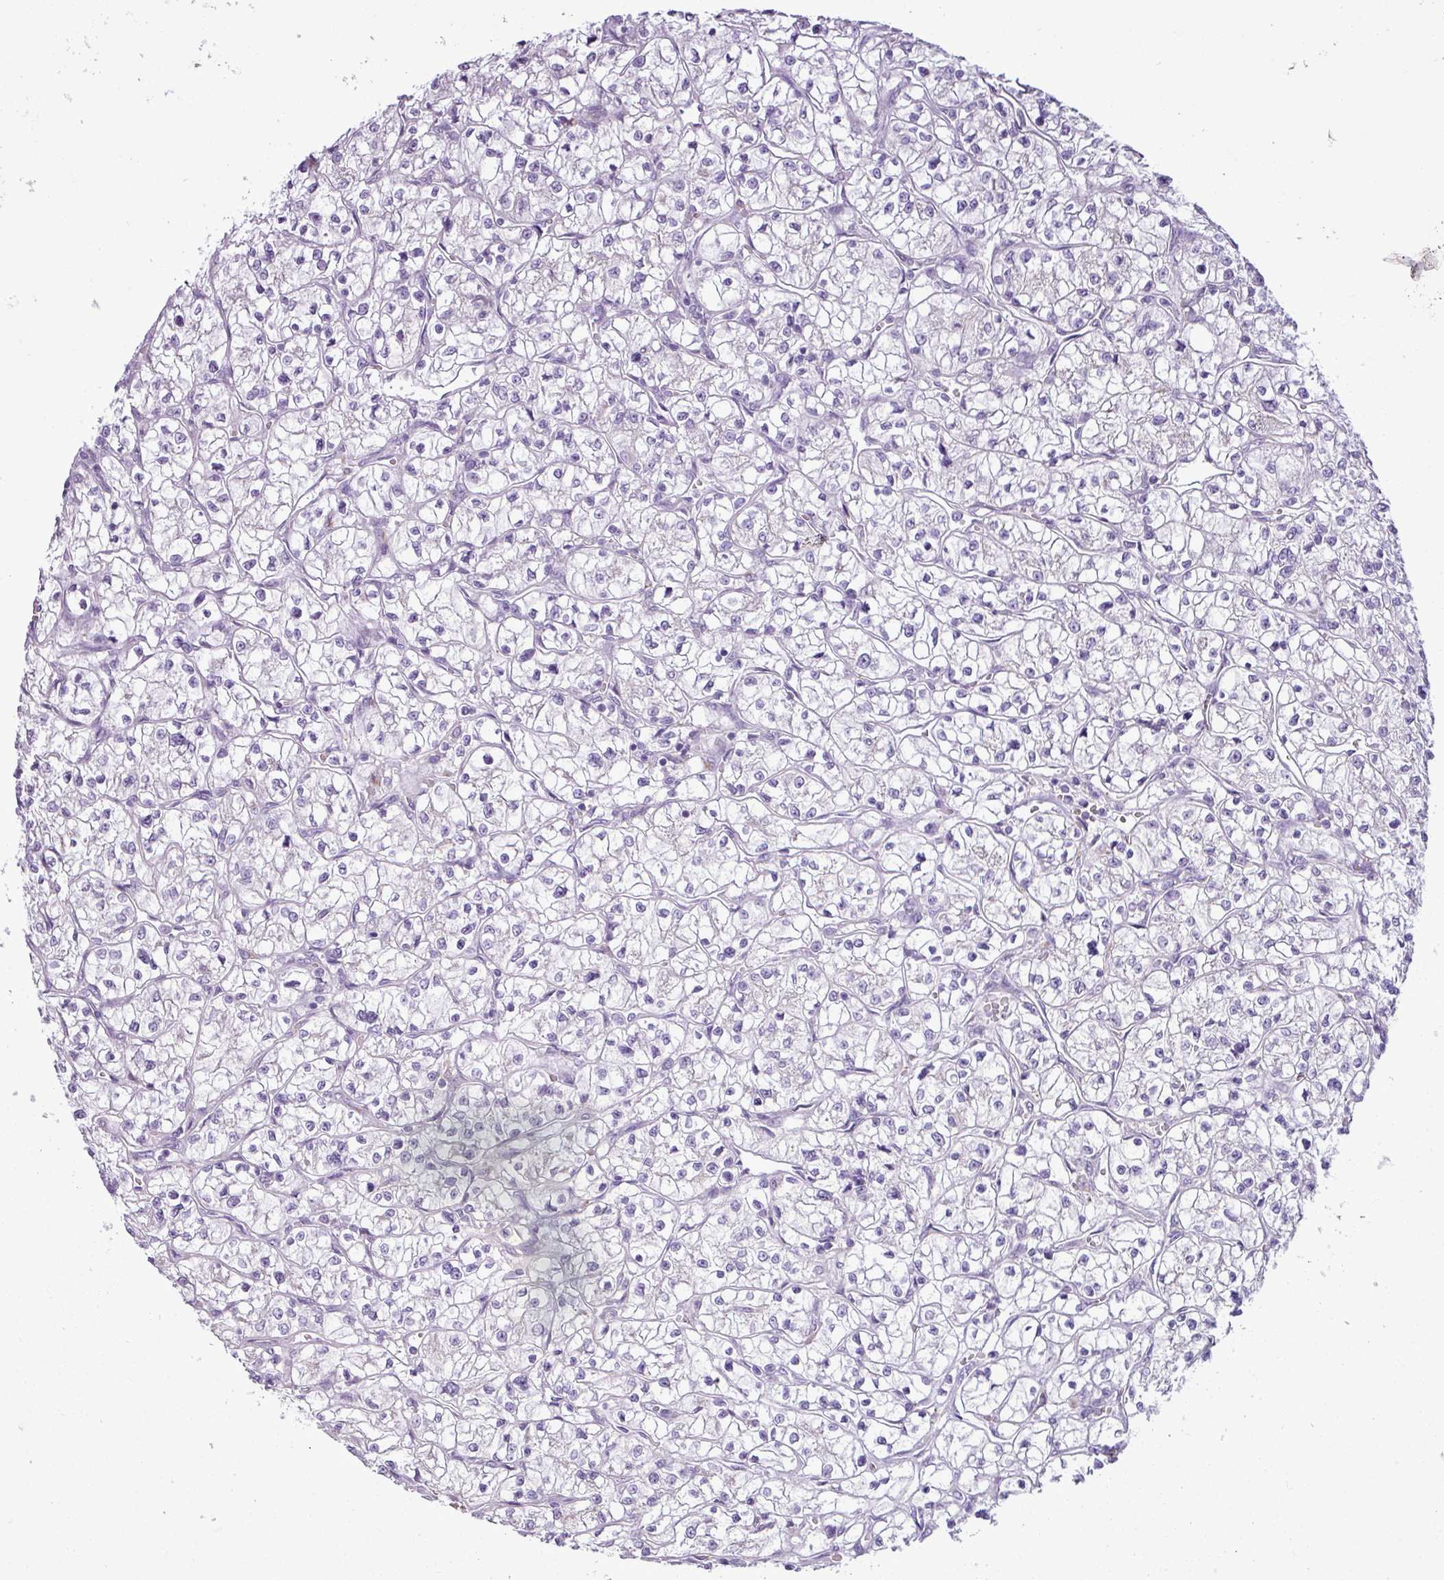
{"staining": {"intensity": "negative", "quantity": "none", "location": "none"}, "tissue": "renal cancer", "cell_type": "Tumor cells", "image_type": "cancer", "snomed": [{"axis": "morphology", "description": "Adenocarcinoma, NOS"}, {"axis": "topography", "description": "Kidney"}], "caption": "IHC of human renal cancer displays no staining in tumor cells.", "gene": "TMEM200C", "patient": {"sex": "female", "age": 64}}